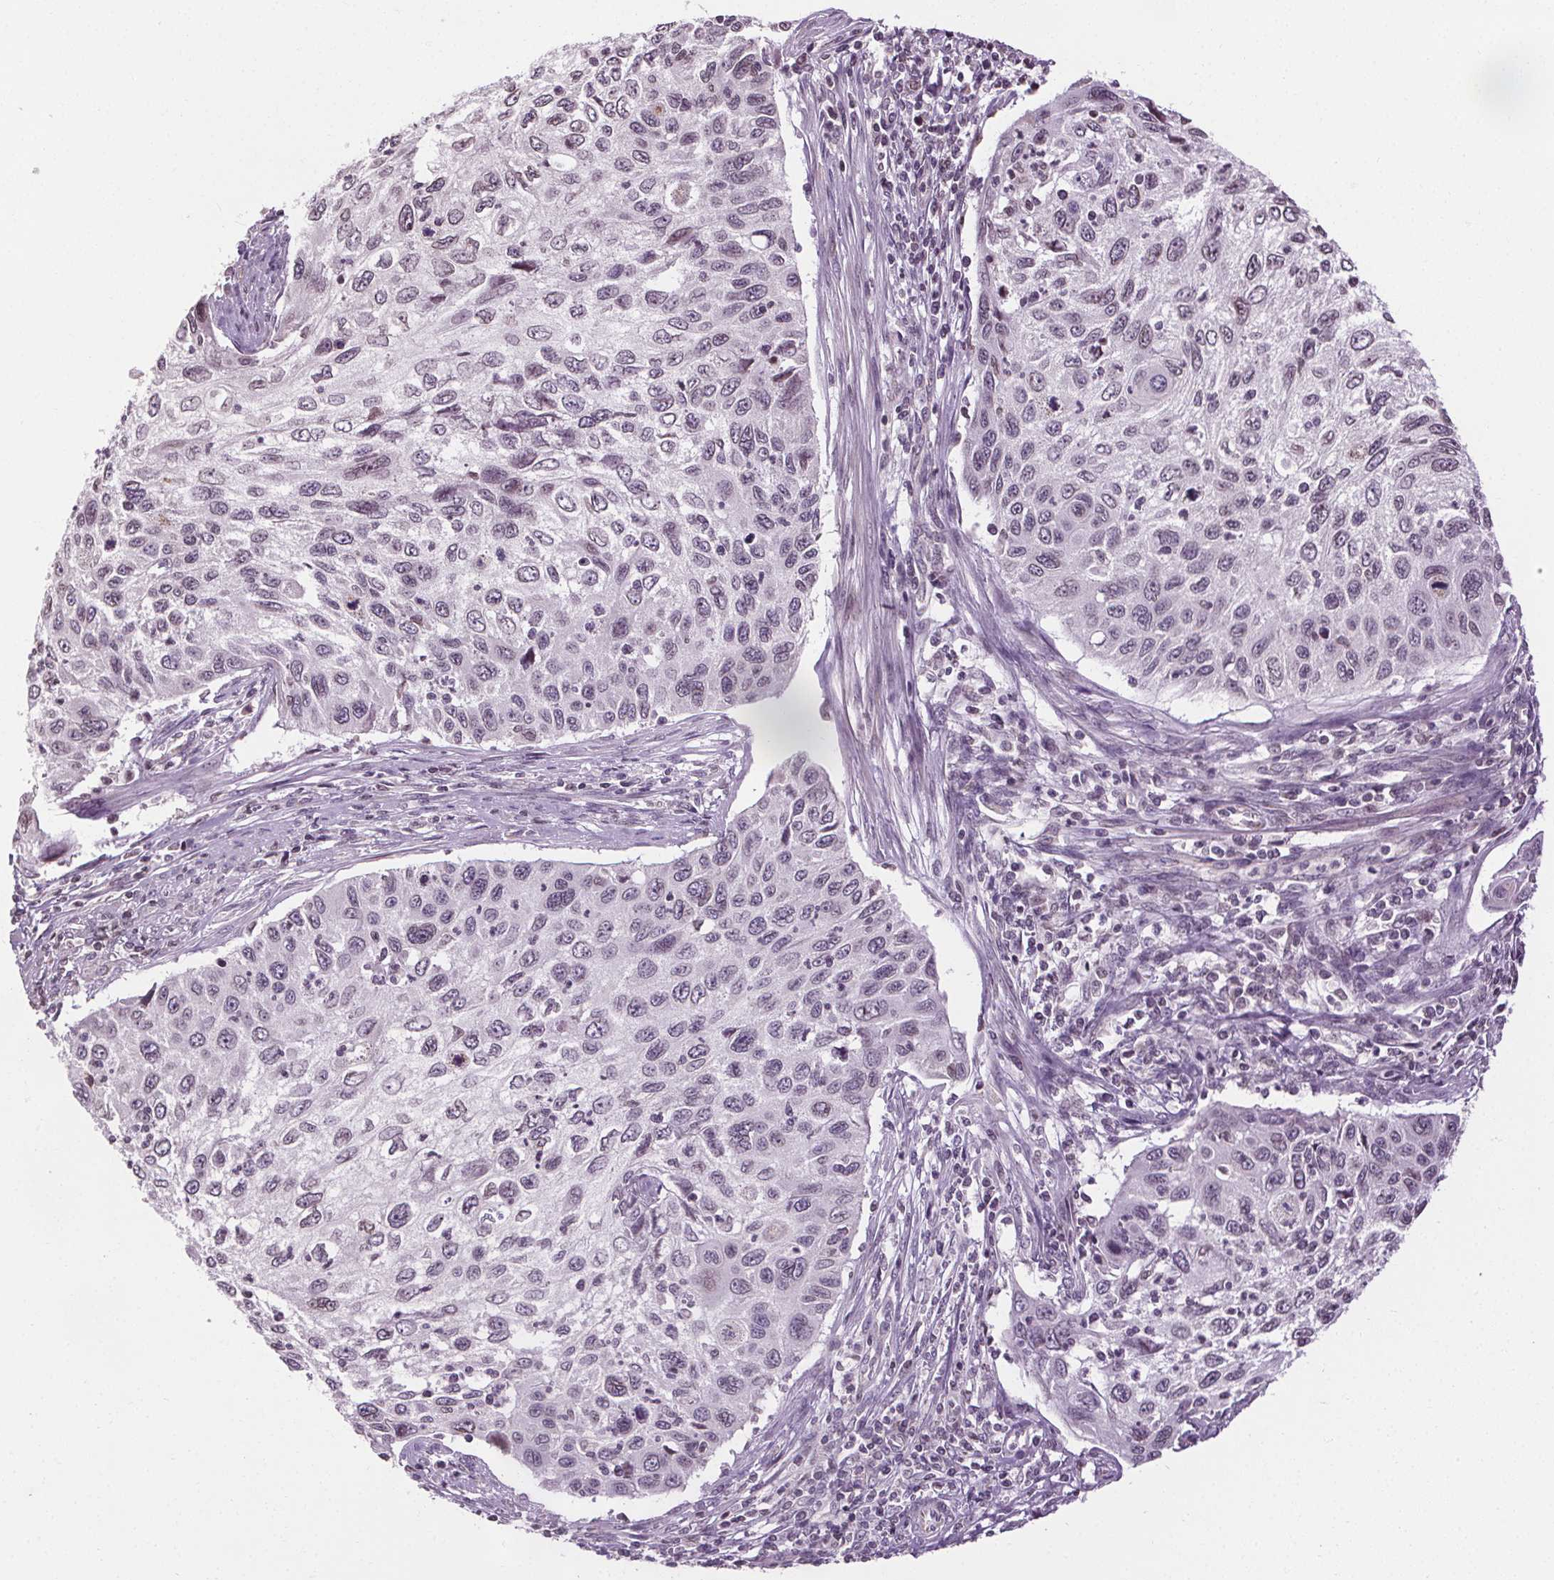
{"staining": {"intensity": "negative", "quantity": "none", "location": "none"}, "tissue": "cervical cancer", "cell_type": "Tumor cells", "image_type": "cancer", "snomed": [{"axis": "morphology", "description": "Squamous cell carcinoma, NOS"}, {"axis": "topography", "description": "Cervix"}], "caption": "This is an immunohistochemistry (IHC) photomicrograph of human cervical squamous cell carcinoma. There is no positivity in tumor cells.", "gene": "LFNG", "patient": {"sex": "female", "age": 70}}